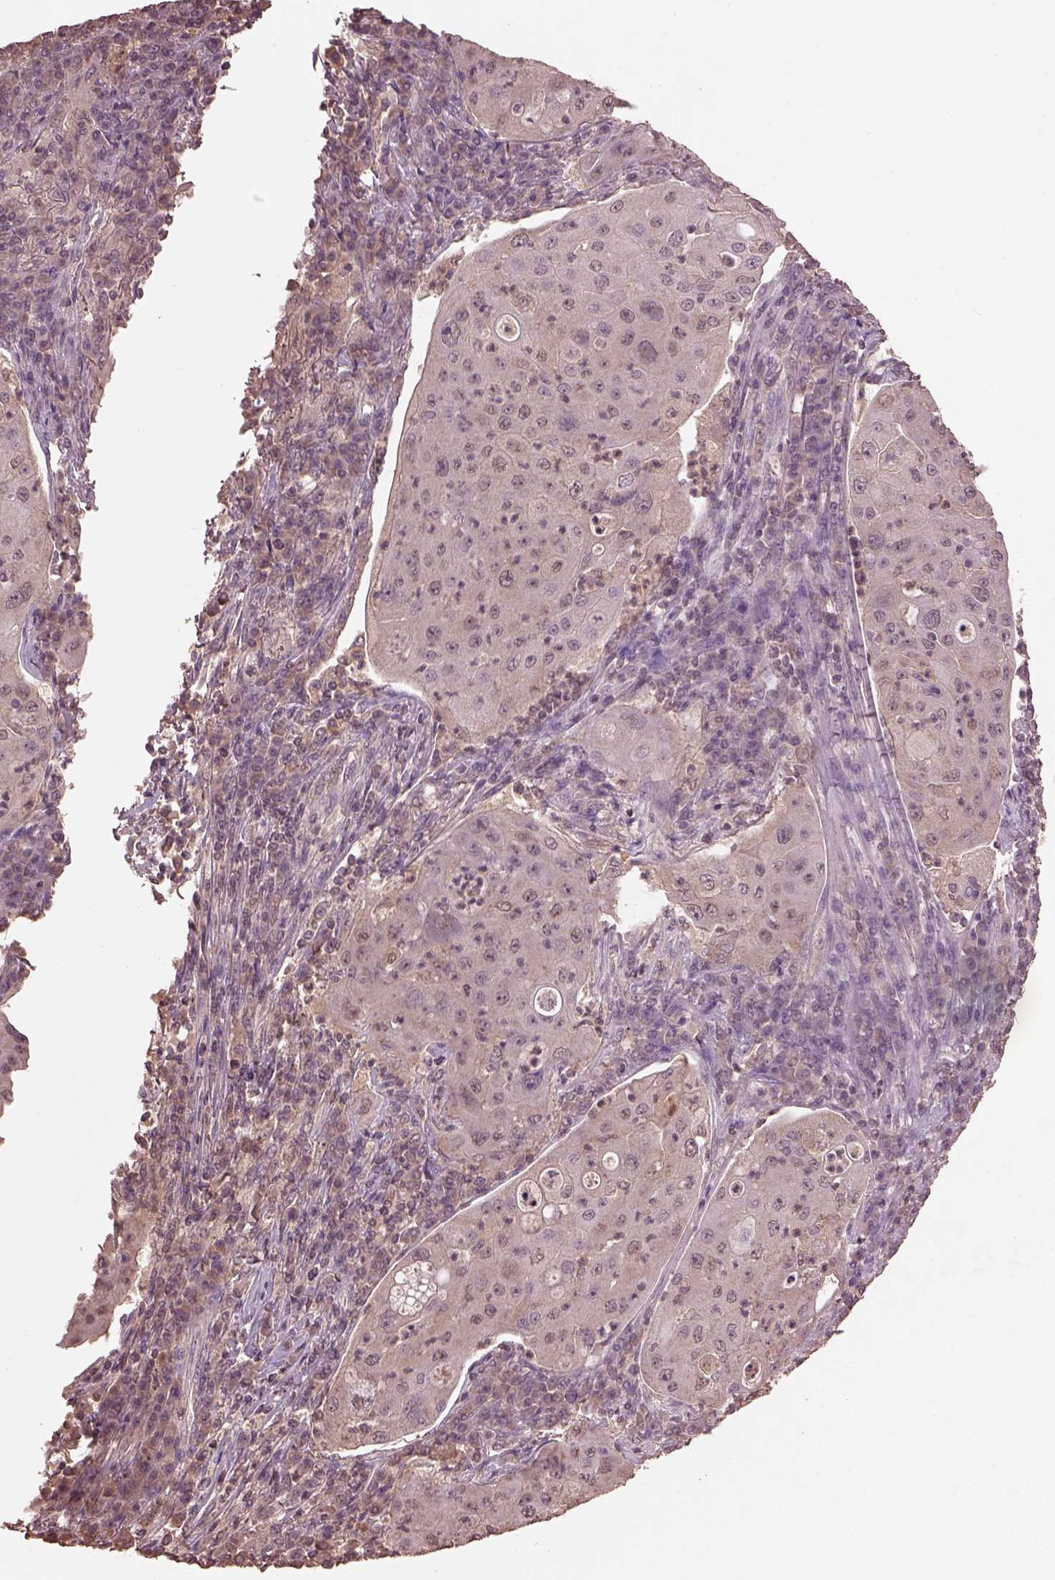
{"staining": {"intensity": "negative", "quantity": "none", "location": "none"}, "tissue": "lung cancer", "cell_type": "Tumor cells", "image_type": "cancer", "snomed": [{"axis": "morphology", "description": "Squamous cell carcinoma, NOS"}, {"axis": "topography", "description": "Lung"}], "caption": "This is an IHC histopathology image of human squamous cell carcinoma (lung). There is no positivity in tumor cells.", "gene": "CPT1C", "patient": {"sex": "female", "age": 59}}